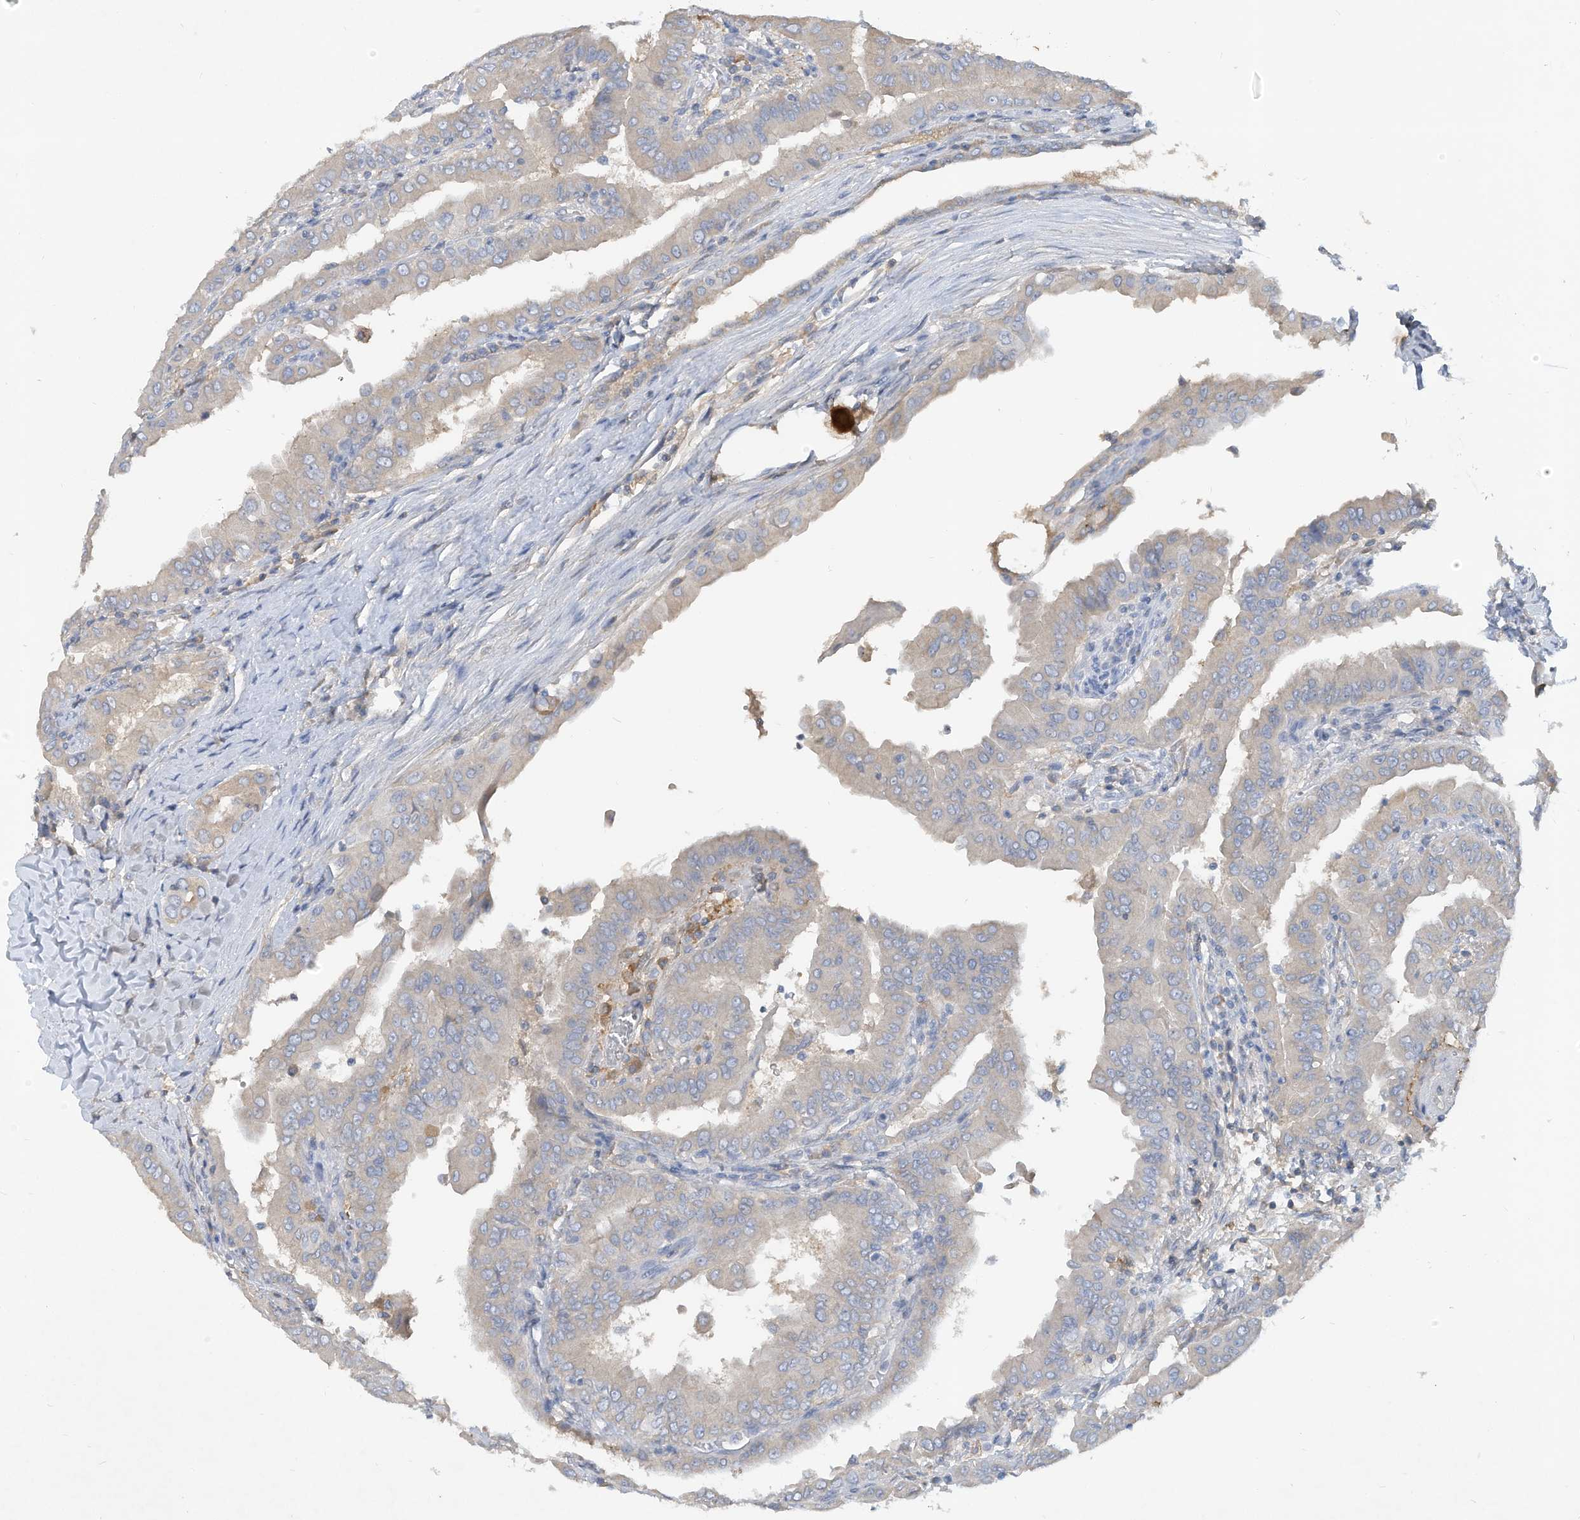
{"staining": {"intensity": "negative", "quantity": "none", "location": "none"}, "tissue": "thyroid cancer", "cell_type": "Tumor cells", "image_type": "cancer", "snomed": [{"axis": "morphology", "description": "Papillary adenocarcinoma, NOS"}, {"axis": "topography", "description": "Thyroid gland"}], "caption": "Protein analysis of thyroid papillary adenocarcinoma displays no significant staining in tumor cells. (DAB (3,3'-diaminobenzidine) immunohistochemistry with hematoxylin counter stain).", "gene": "HAS3", "patient": {"sex": "male", "age": 33}}